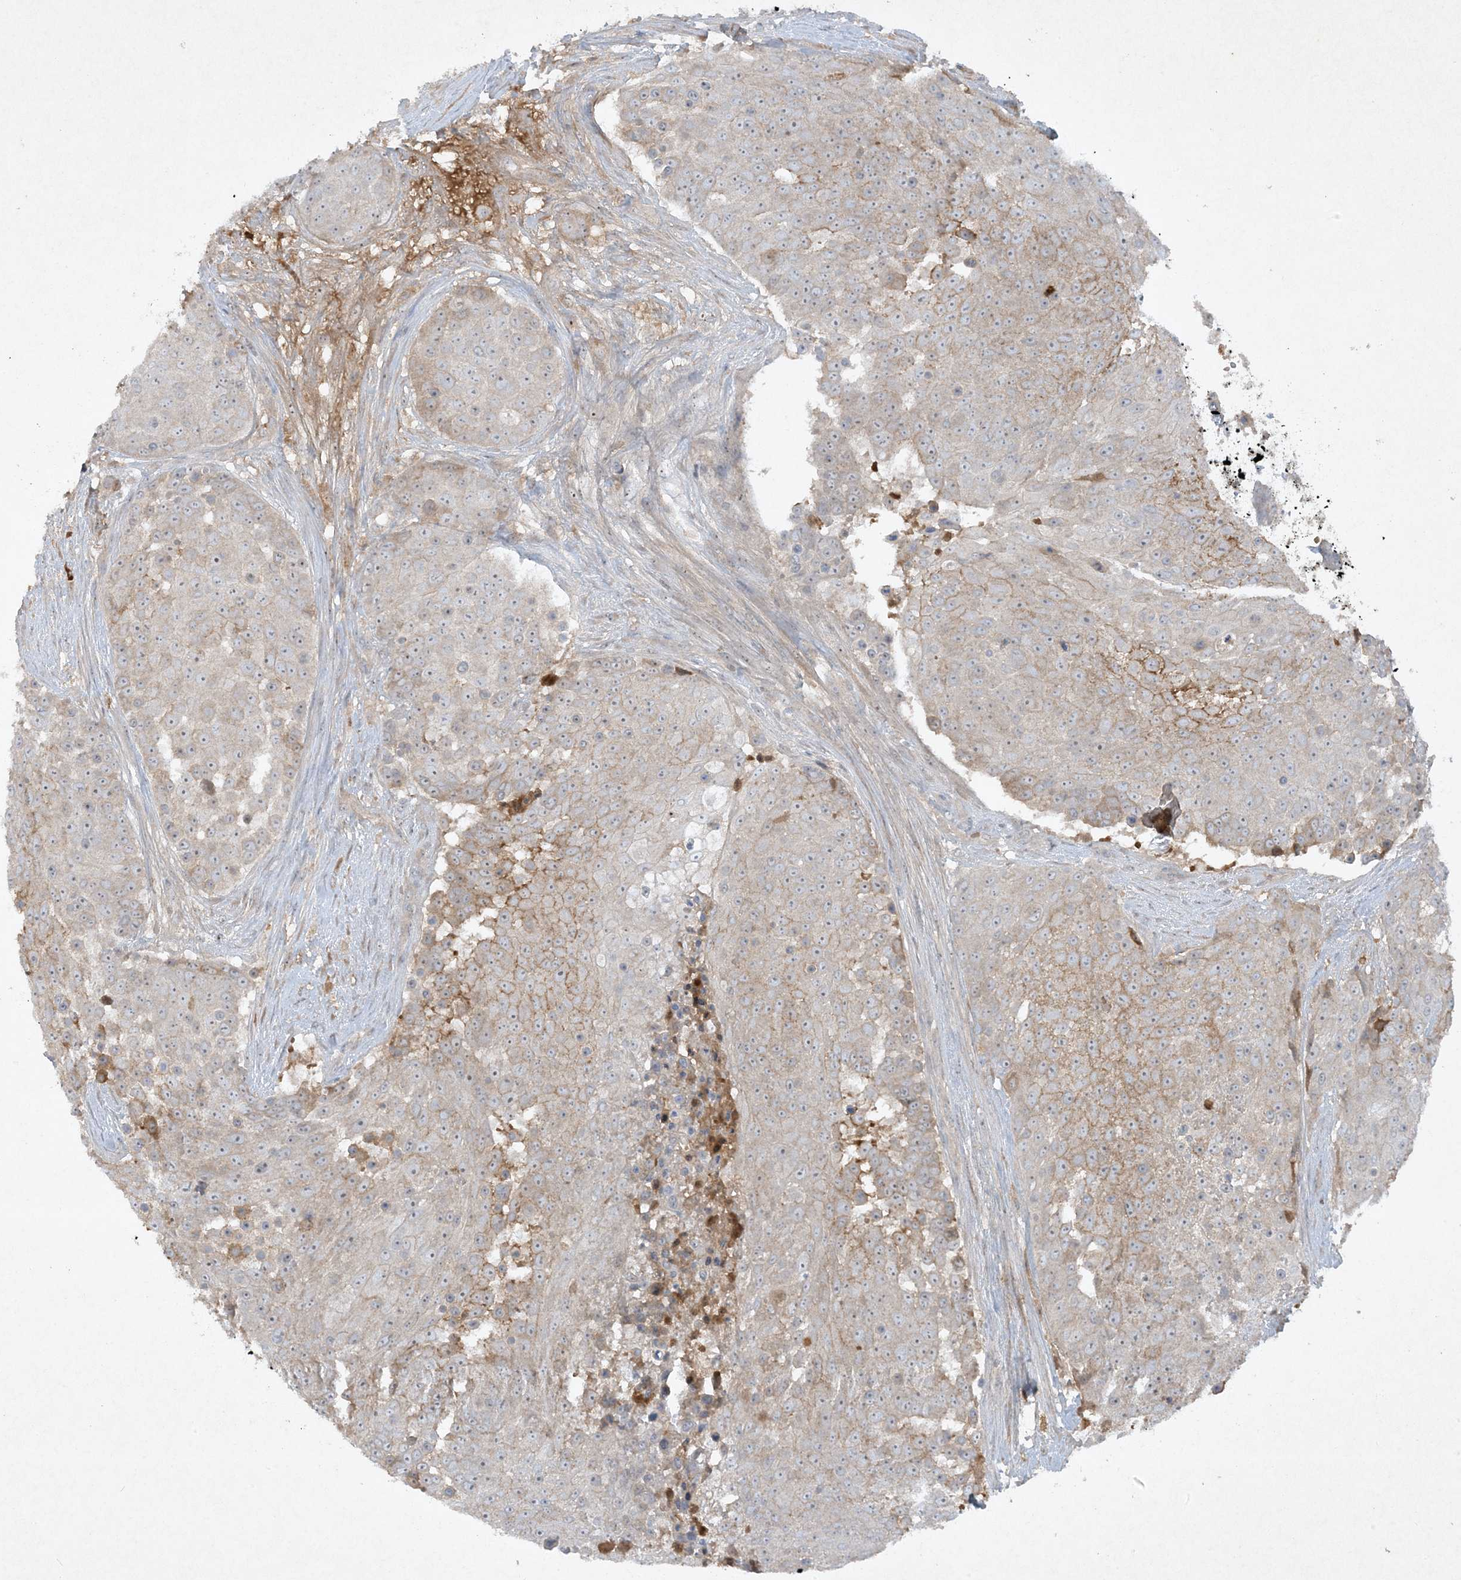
{"staining": {"intensity": "moderate", "quantity": "<25%", "location": "cytoplasmic/membranous"}, "tissue": "urothelial cancer", "cell_type": "Tumor cells", "image_type": "cancer", "snomed": [{"axis": "morphology", "description": "Urothelial carcinoma, High grade"}, {"axis": "topography", "description": "Urinary bladder"}], "caption": "Brown immunohistochemical staining in urothelial cancer exhibits moderate cytoplasmic/membranous expression in approximately <25% of tumor cells.", "gene": "FETUB", "patient": {"sex": "female", "age": 63}}